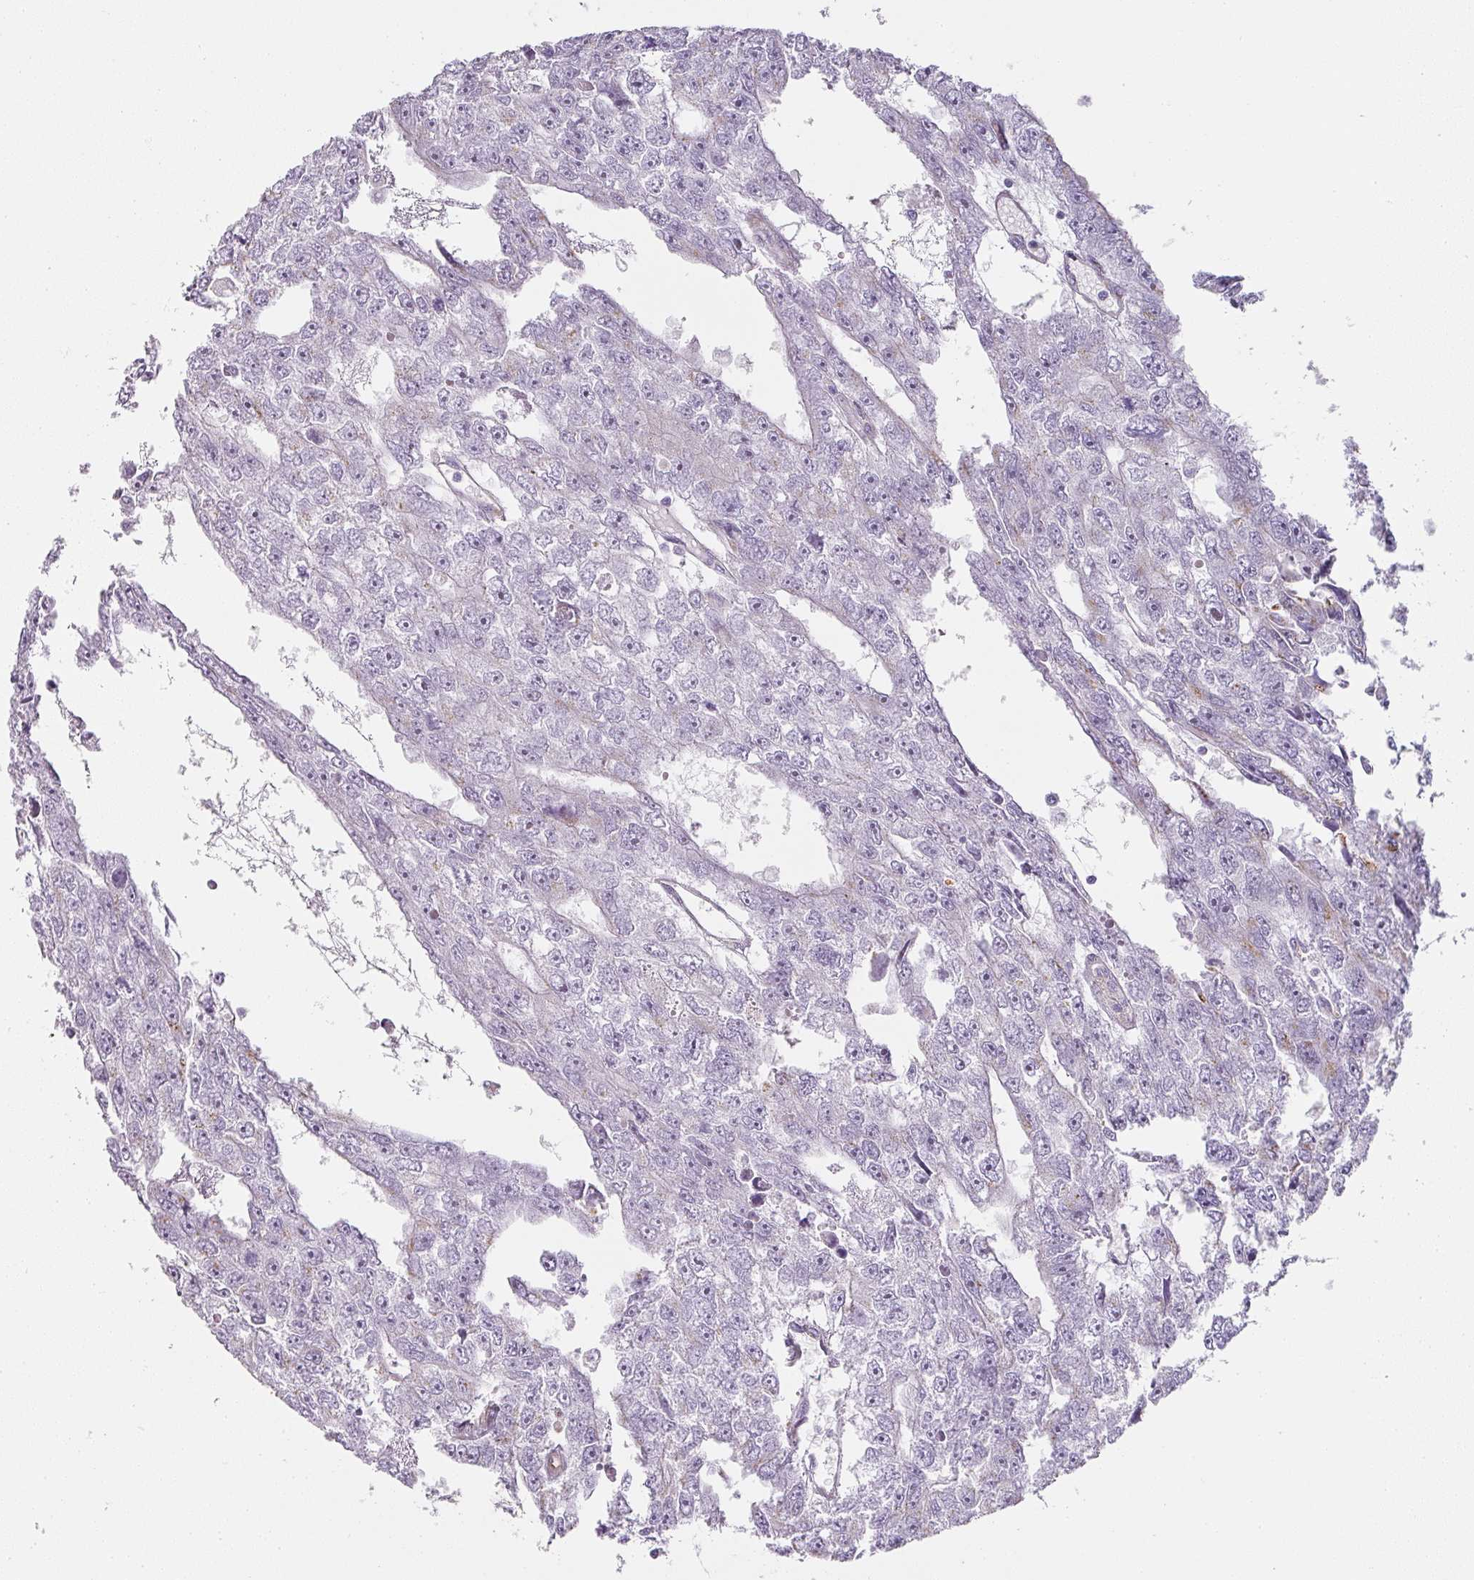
{"staining": {"intensity": "negative", "quantity": "none", "location": "none"}, "tissue": "testis cancer", "cell_type": "Tumor cells", "image_type": "cancer", "snomed": [{"axis": "morphology", "description": "Carcinoma, Embryonal, NOS"}, {"axis": "topography", "description": "Testis"}], "caption": "This is an IHC histopathology image of embryonal carcinoma (testis). There is no expression in tumor cells.", "gene": "ATP8B2", "patient": {"sex": "male", "age": 20}}